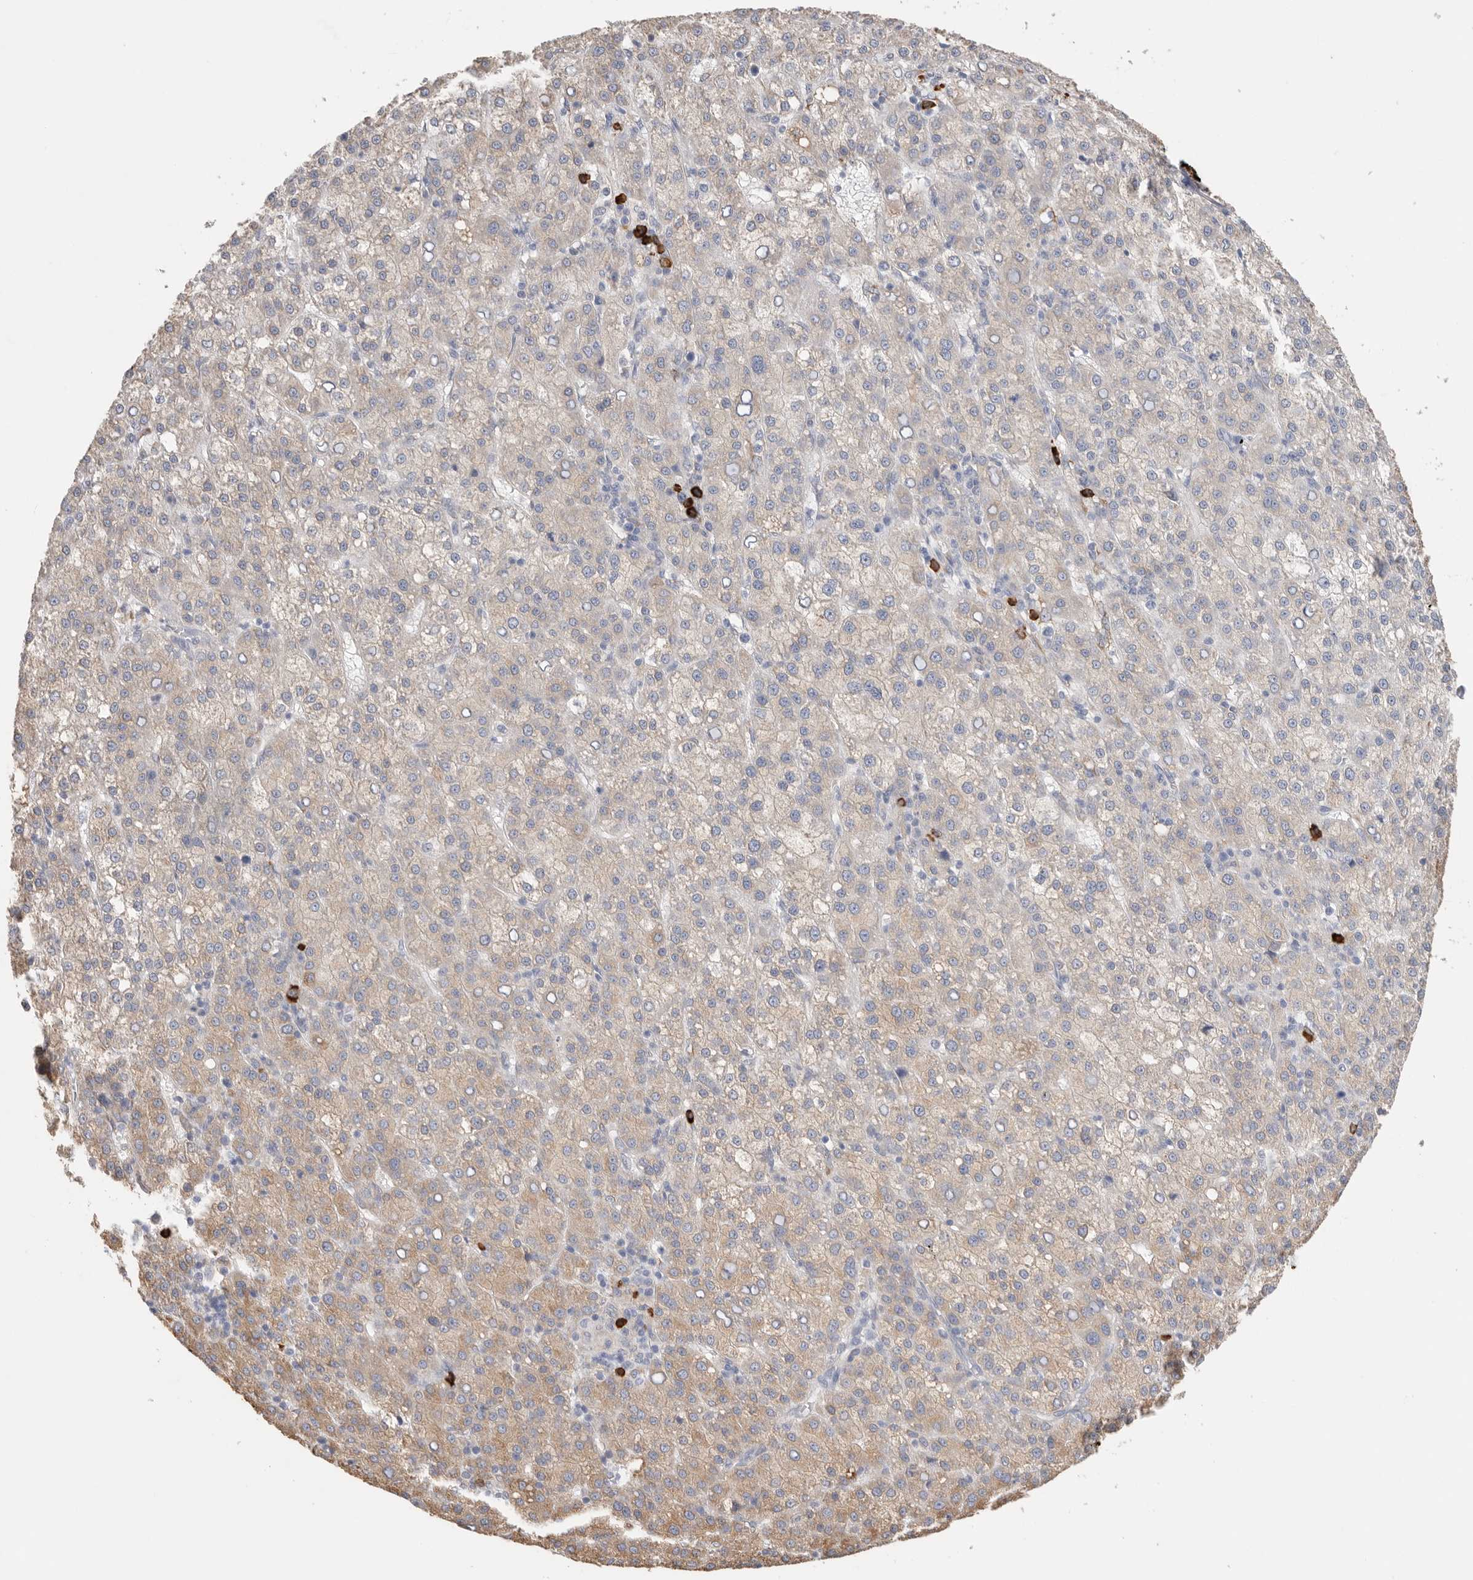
{"staining": {"intensity": "weak", "quantity": "25%-75%", "location": "cytoplasmic/membranous"}, "tissue": "liver cancer", "cell_type": "Tumor cells", "image_type": "cancer", "snomed": [{"axis": "morphology", "description": "Carcinoma, Hepatocellular, NOS"}, {"axis": "topography", "description": "Liver"}], "caption": "Weak cytoplasmic/membranous protein expression is appreciated in approximately 25%-75% of tumor cells in liver hepatocellular carcinoma.", "gene": "BLOC1S5", "patient": {"sex": "female", "age": 58}}